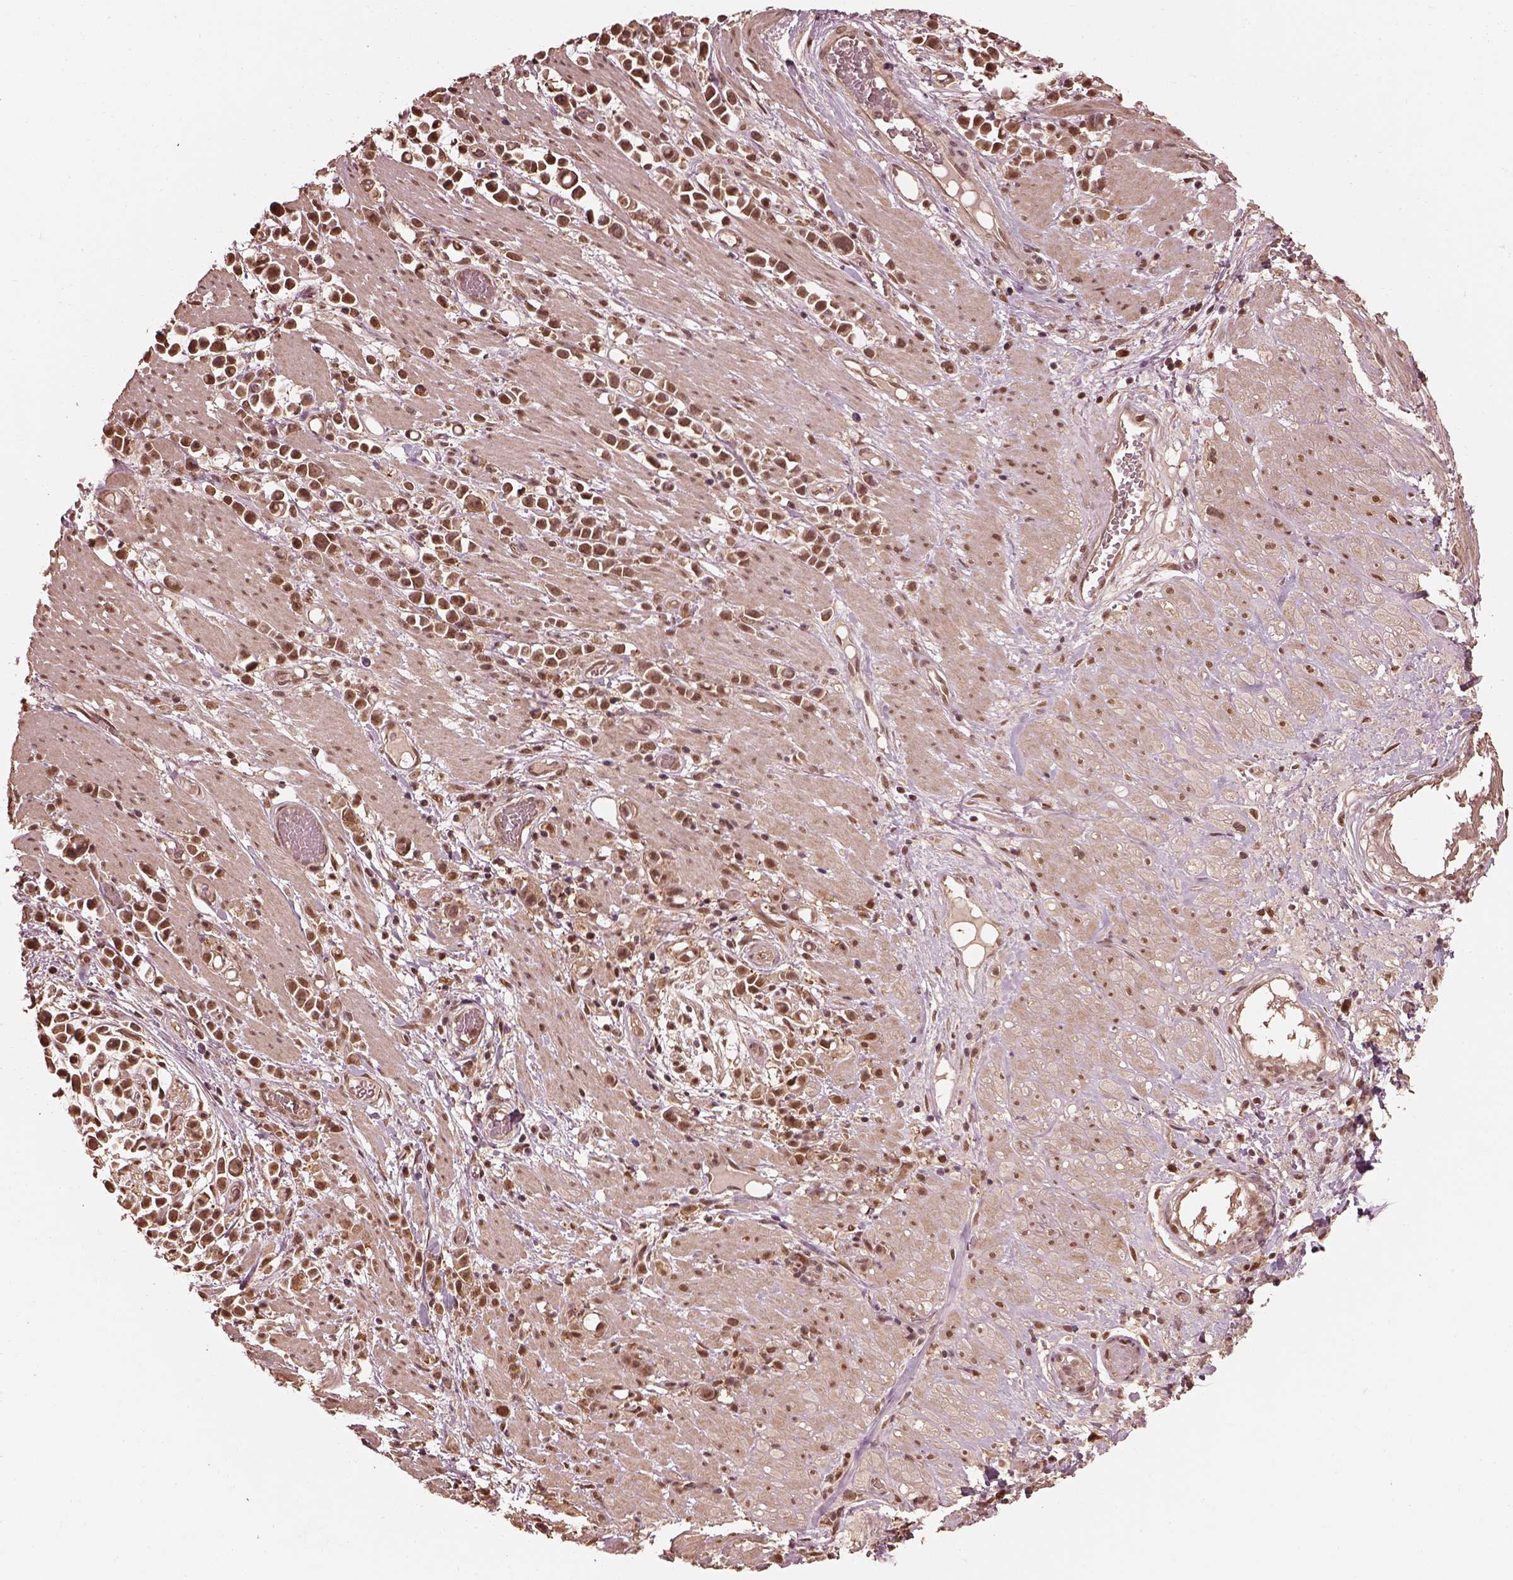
{"staining": {"intensity": "moderate", "quantity": ">75%", "location": "nuclear"}, "tissue": "stomach cancer", "cell_type": "Tumor cells", "image_type": "cancer", "snomed": [{"axis": "morphology", "description": "Adenocarcinoma, NOS"}, {"axis": "topography", "description": "Stomach"}], "caption": "Stomach cancer stained for a protein (brown) shows moderate nuclear positive expression in about >75% of tumor cells.", "gene": "PSMC5", "patient": {"sex": "male", "age": 82}}